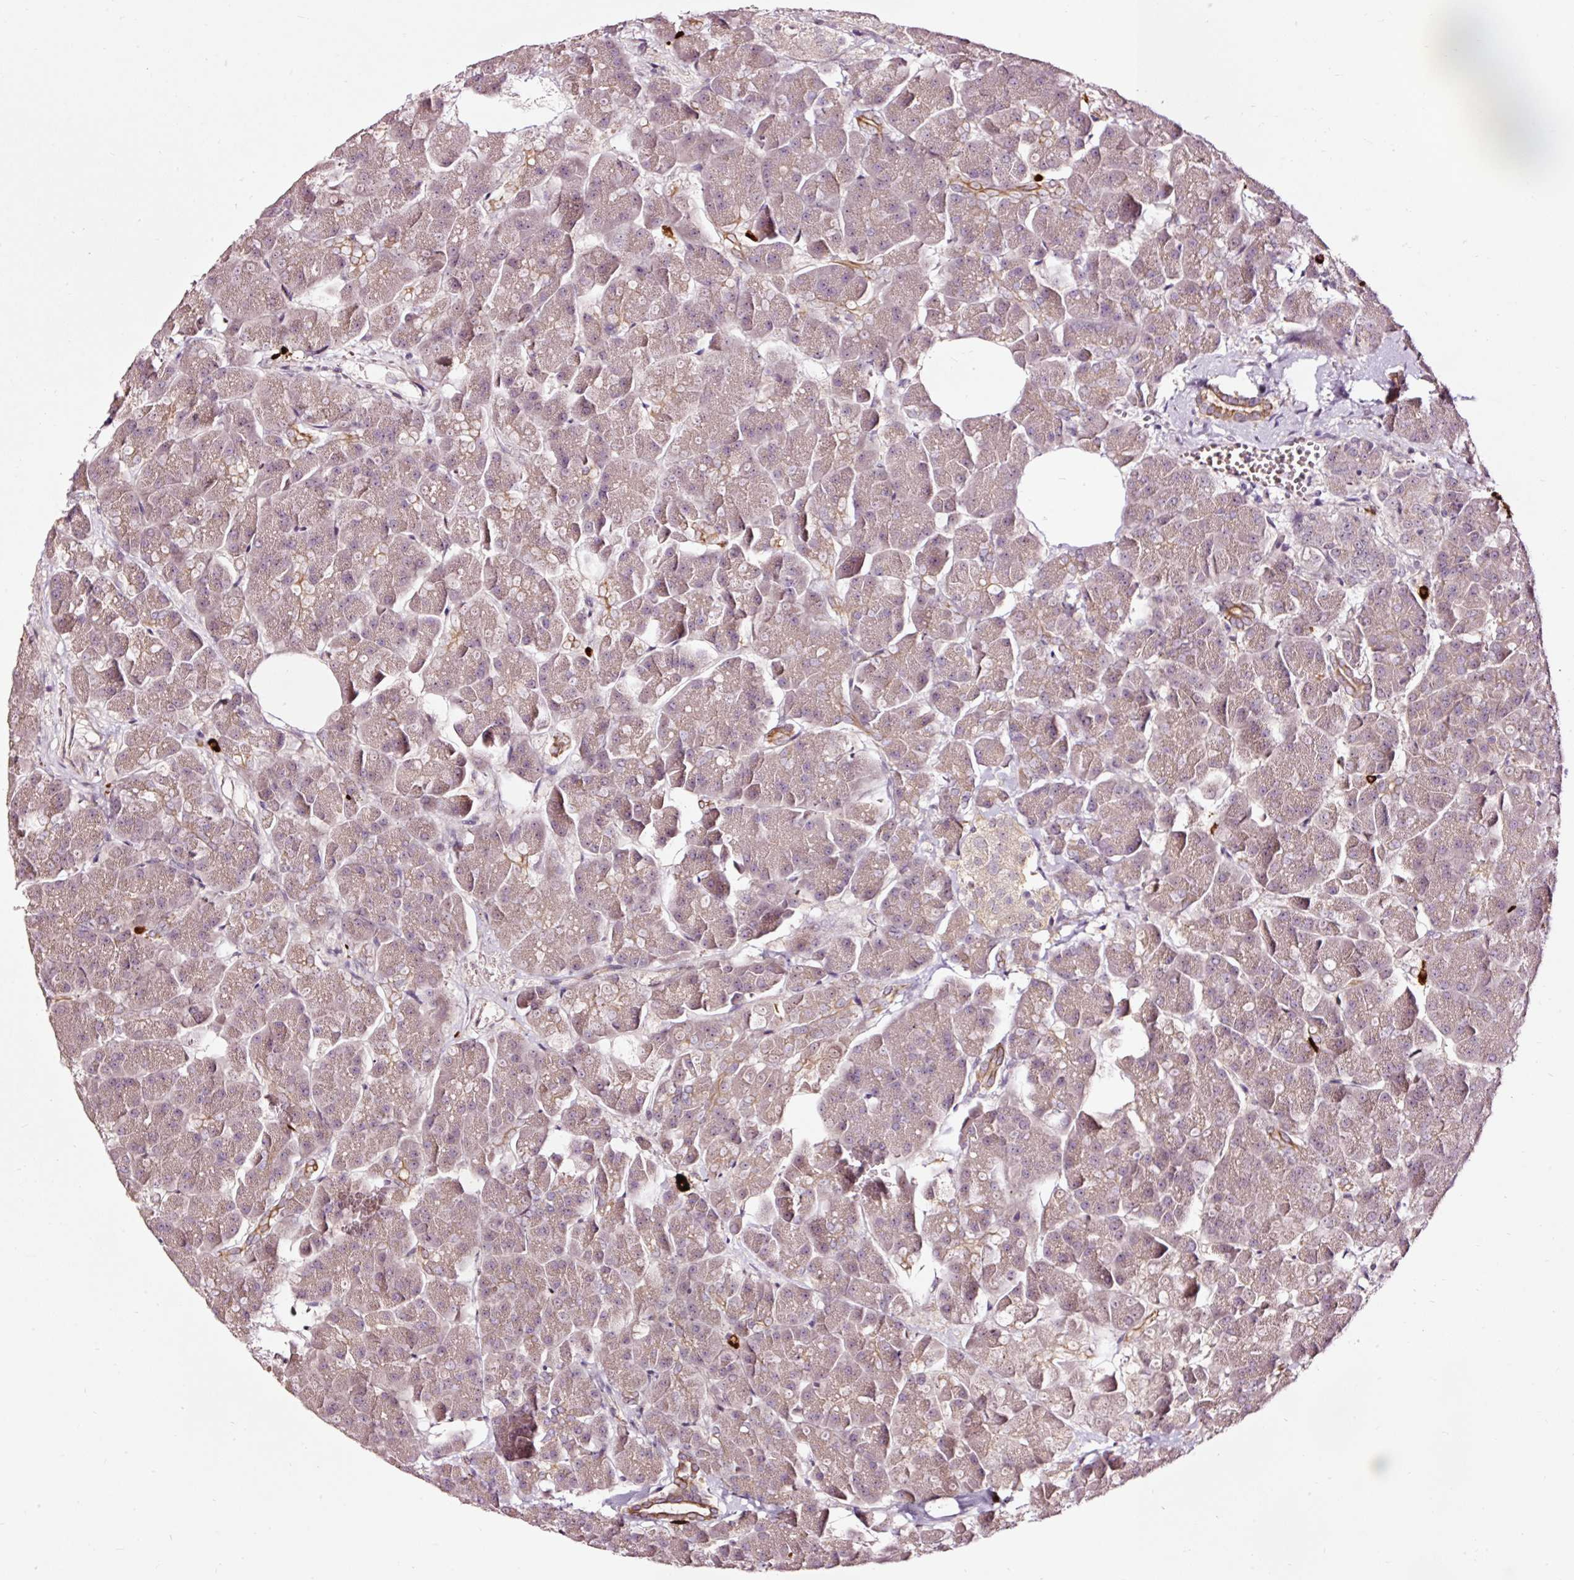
{"staining": {"intensity": "weak", "quantity": ">75%", "location": "cytoplasmic/membranous"}, "tissue": "pancreas", "cell_type": "Exocrine glandular cells", "image_type": "normal", "snomed": [{"axis": "morphology", "description": "Normal tissue, NOS"}, {"axis": "topography", "description": "Pancreas"}, {"axis": "topography", "description": "Peripheral nerve tissue"}], "caption": "Weak cytoplasmic/membranous staining is present in approximately >75% of exocrine glandular cells in normal pancreas. The staining is performed using DAB brown chromogen to label protein expression. The nuclei are counter-stained blue using hematoxylin.", "gene": "UTP14A", "patient": {"sex": "male", "age": 54}}